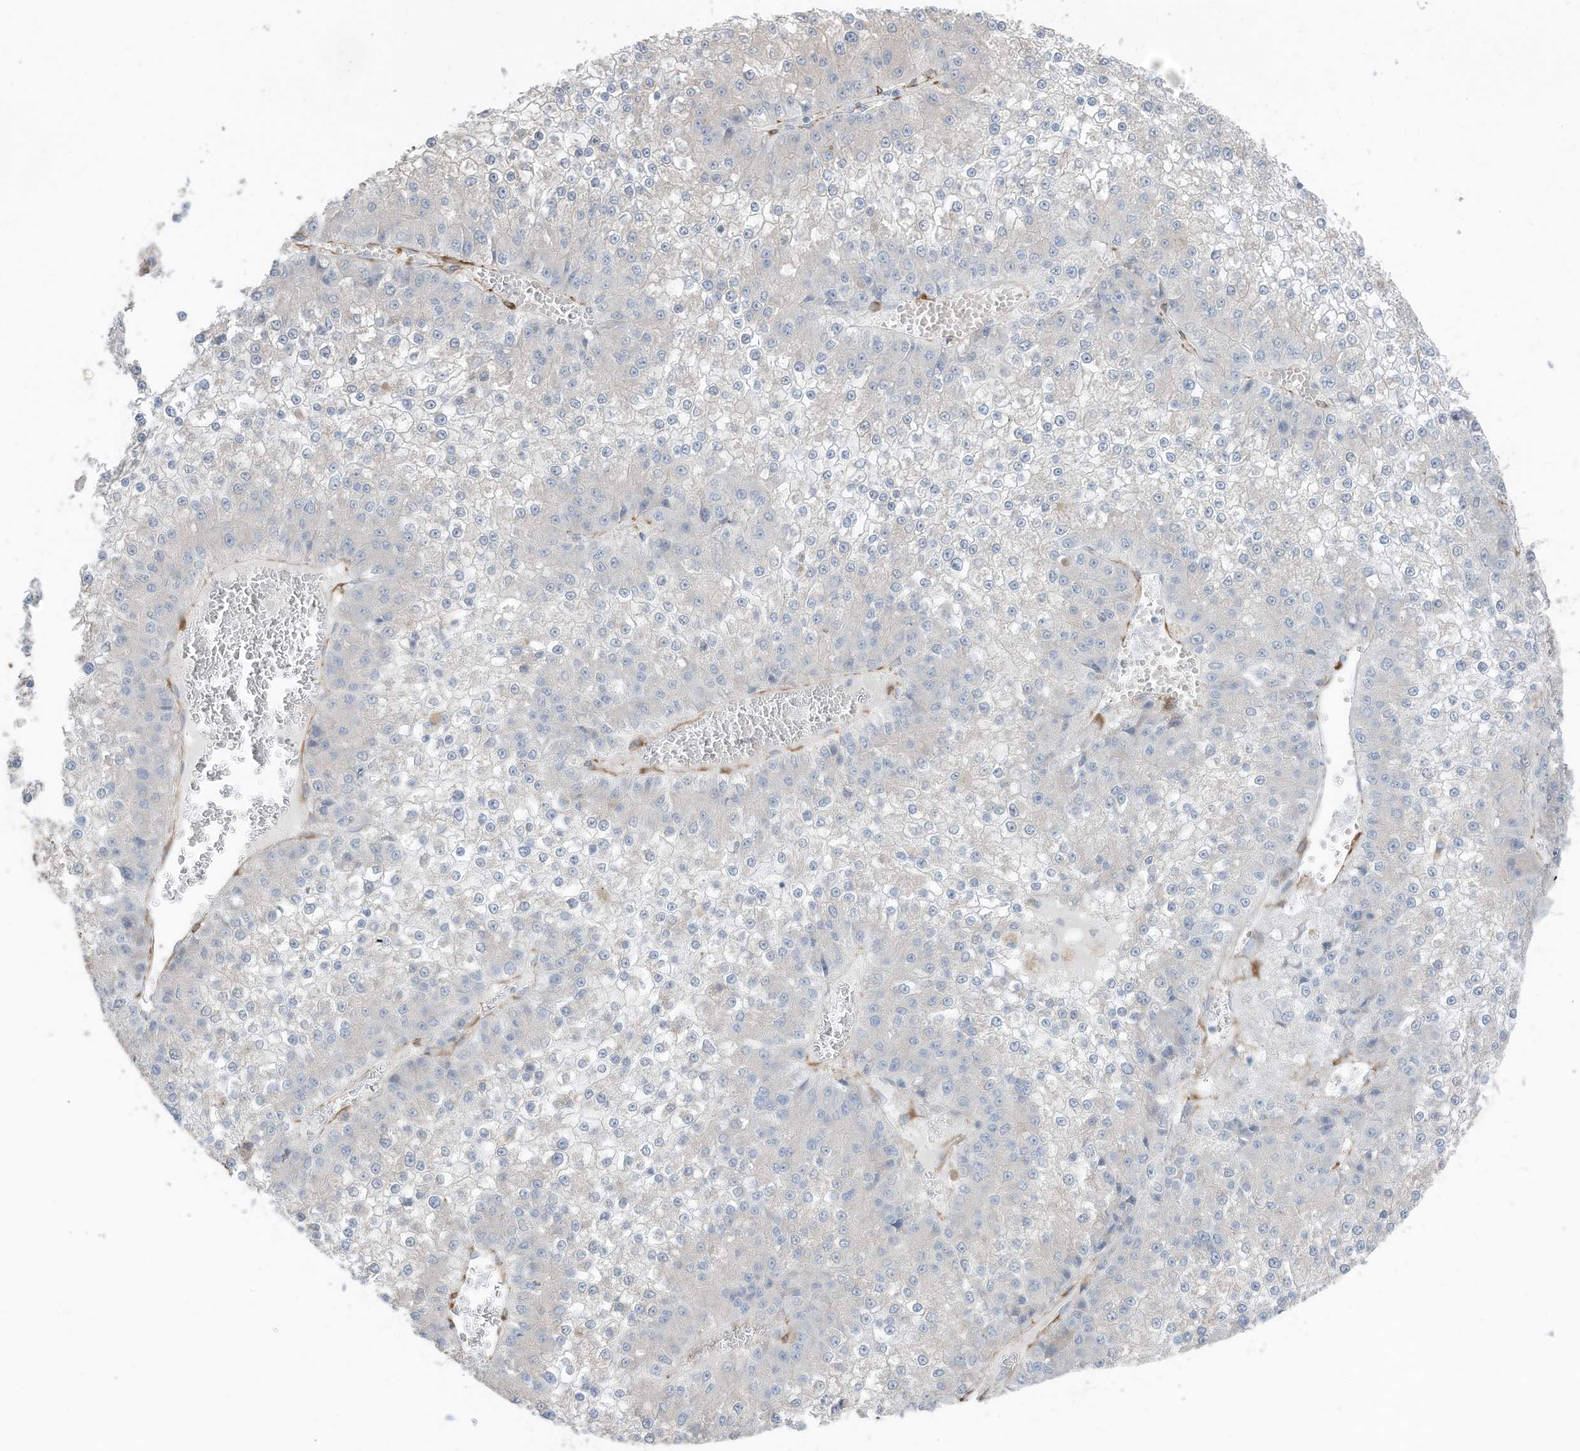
{"staining": {"intensity": "negative", "quantity": "none", "location": "none"}, "tissue": "liver cancer", "cell_type": "Tumor cells", "image_type": "cancer", "snomed": [{"axis": "morphology", "description": "Carcinoma, Hepatocellular, NOS"}, {"axis": "topography", "description": "Liver"}], "caption": "Immunohistochemical staining of human hepatocellular carcinoma (liver) reveals no significant expression in tumor cells. (DAB immunohistochemistry (IHC) with hematoxylin counter stain).", "gene": "SLC17A7", "patient": {"sex": "female", "age": 73}}